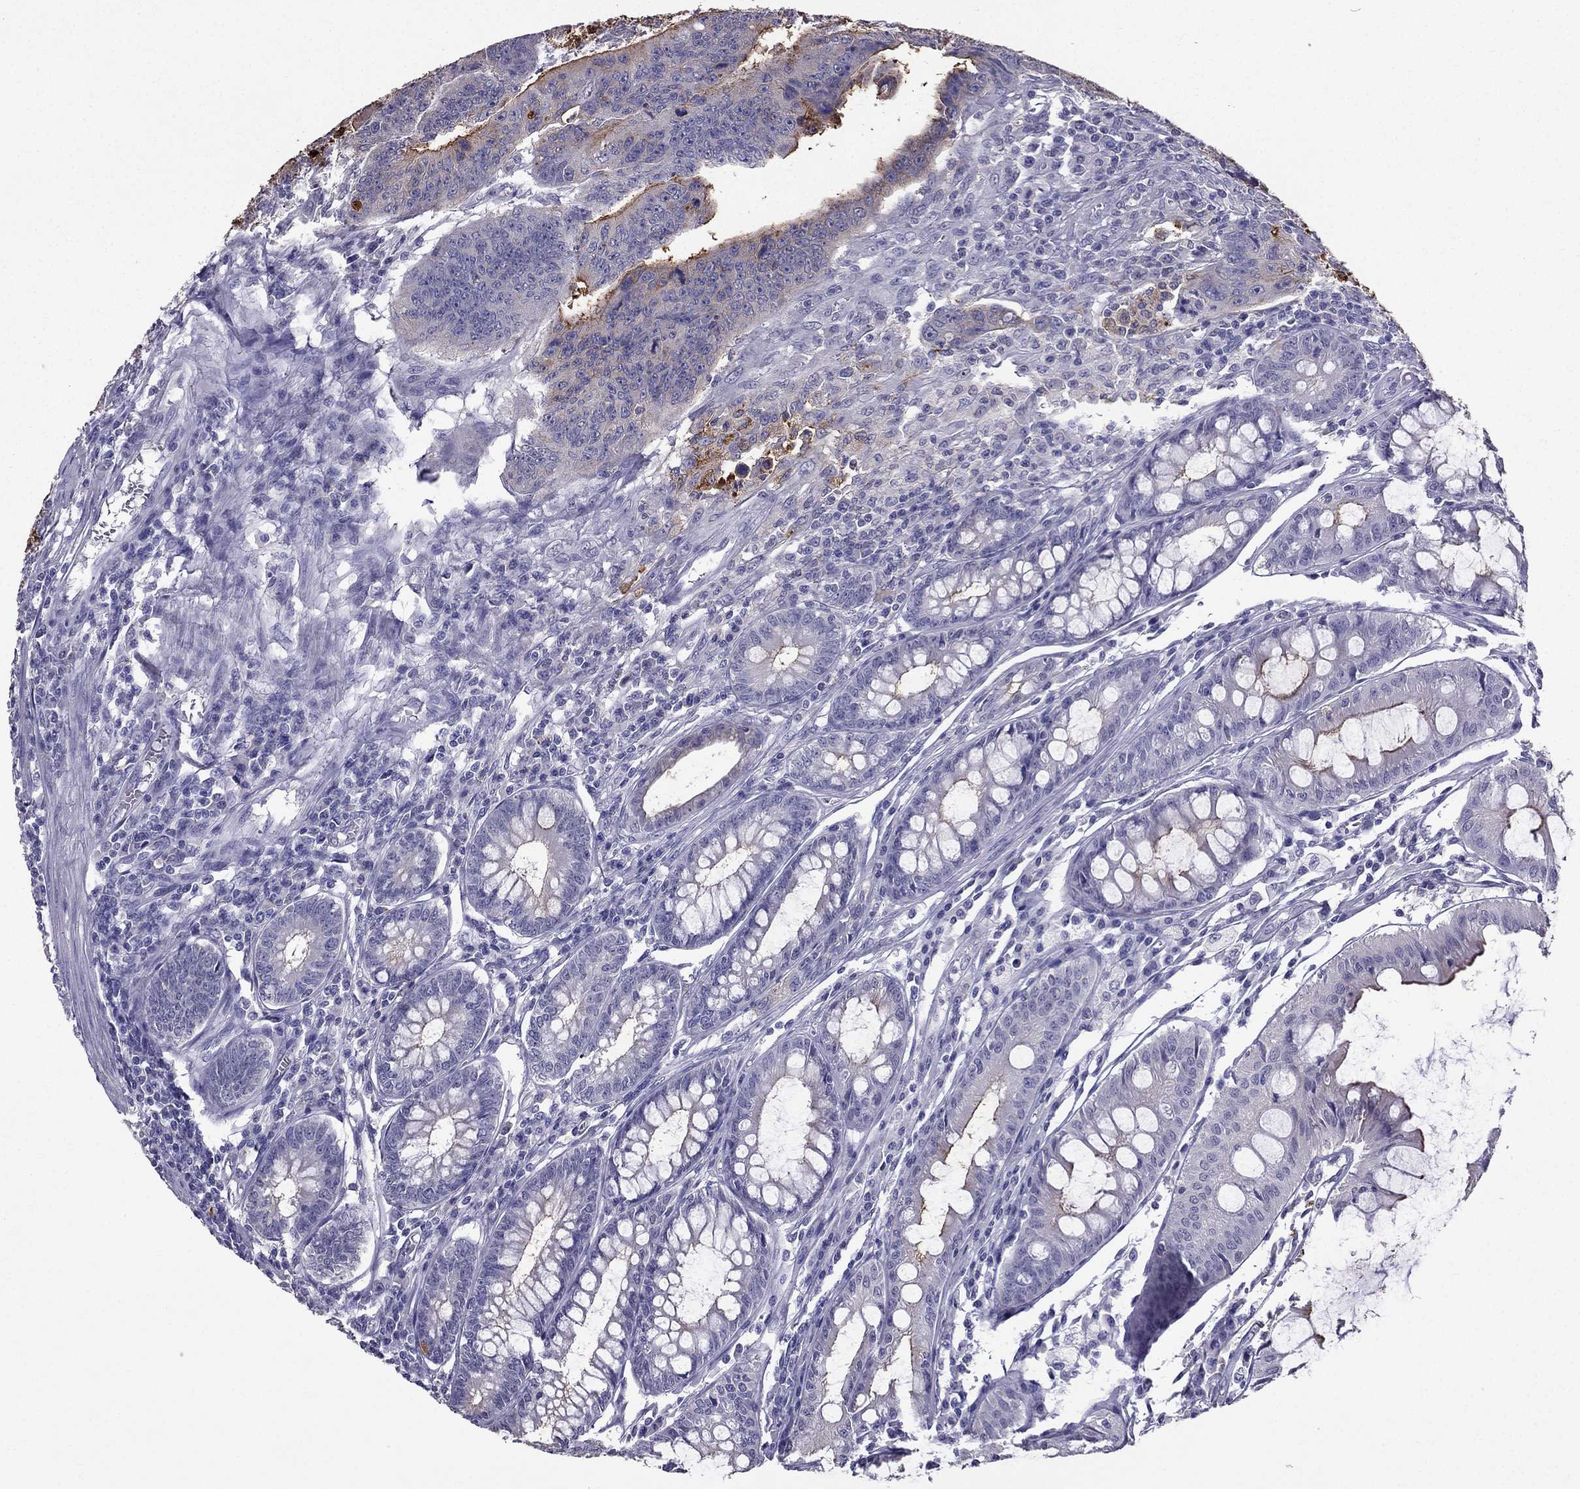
{"staining": {"intensity": "moderate", "quantity": "<25%", "location": "cytoplasmic/membranous"}, "tissue": "colorectal cancer", "cell_type": "Tumor cells", "image_type": "cancer", "snomed": [{"axis": "morphology", "description": "Adenocarcinoma, NOS"}, {"axis": "topography", "description": "Rectum"}], "caption": "Colorectal cancer stained for a protein (brown) exhibits moderate cytoplasmic/membranous positive positivity in approximately <25% of tumor cells.", "gene": "SCG5", "patient": {"sex": "female", "age": 85}}